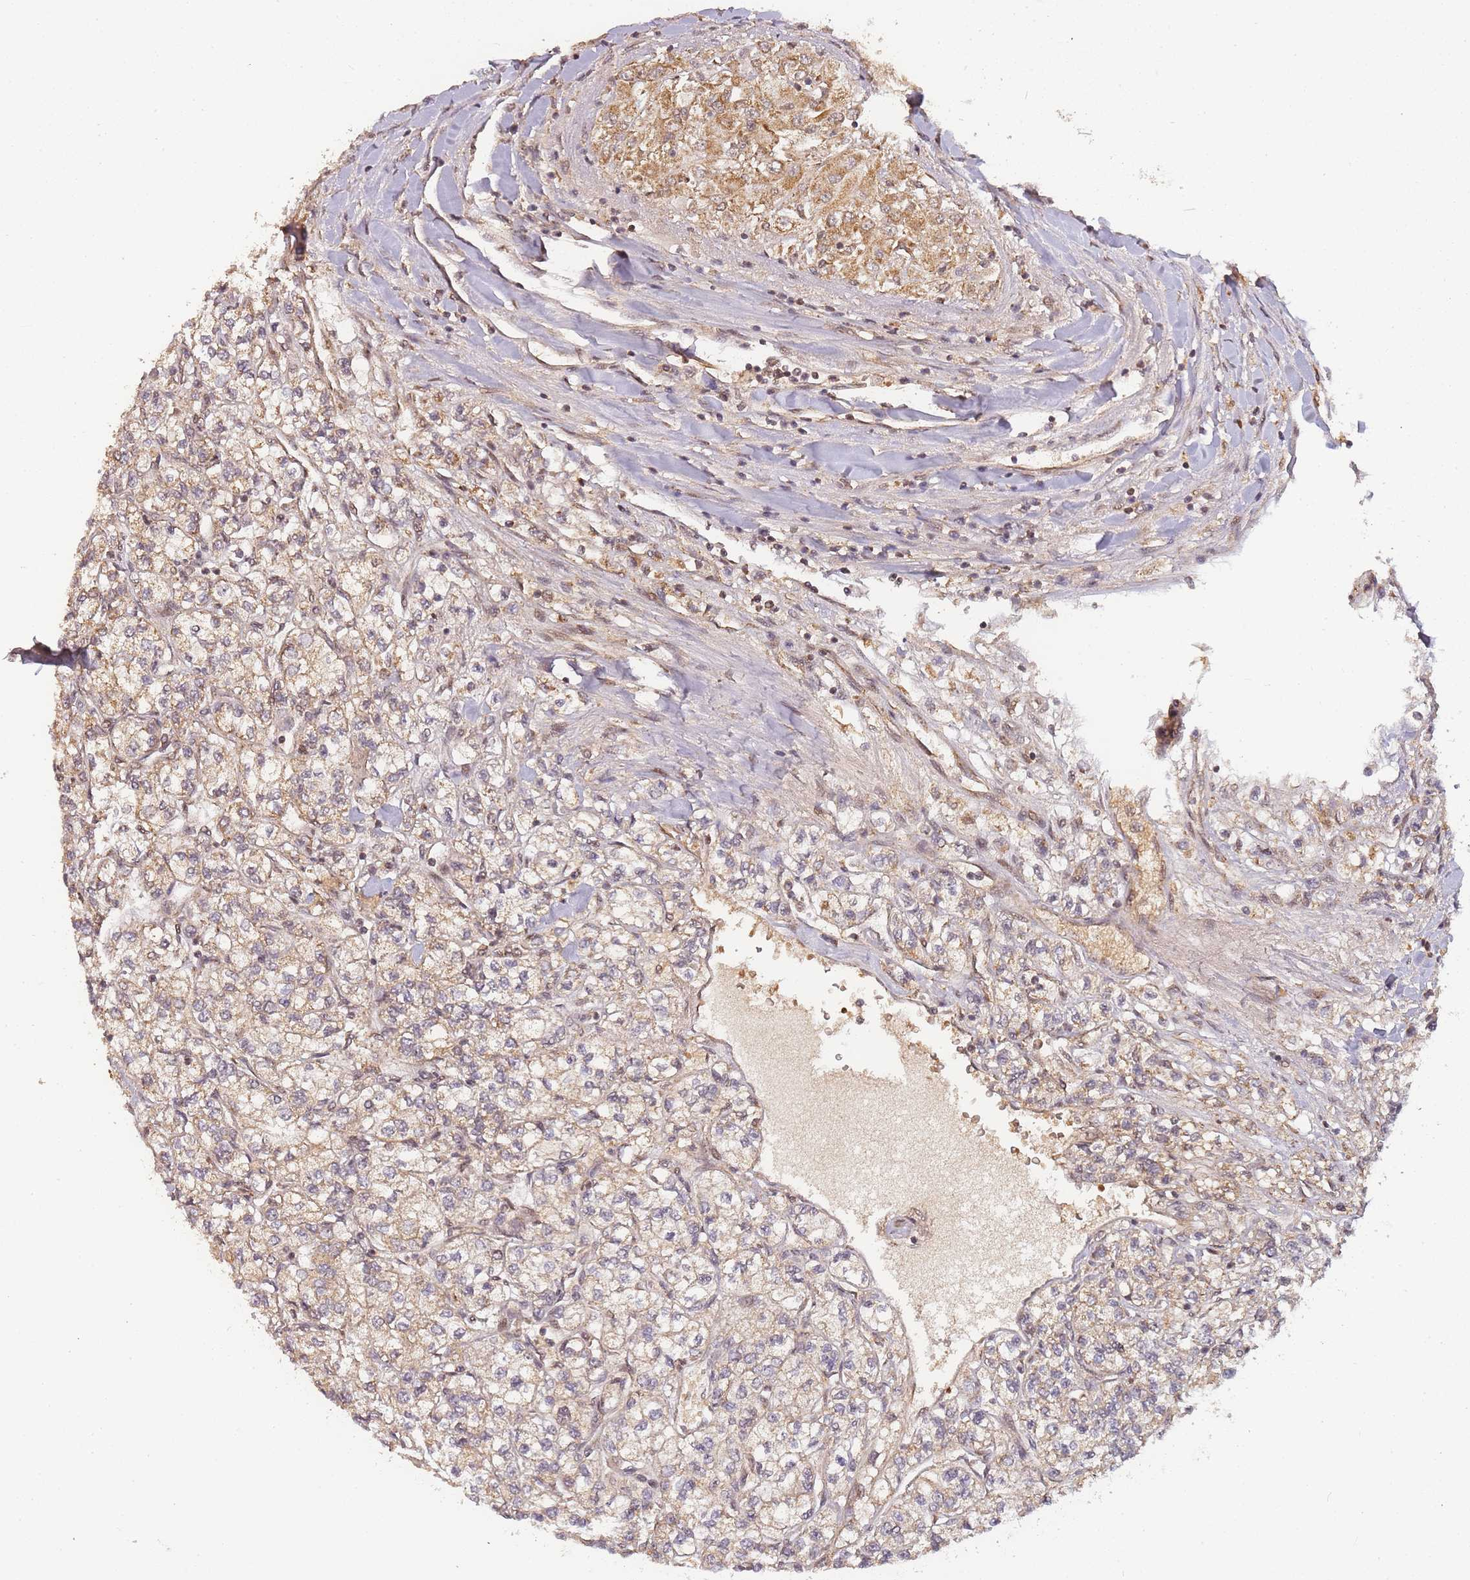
{"staining": {"intensity": "weak", "quantity": ">75%", "location": "cytoplasmic/membranous"}, "tissue": "renal cancer", "cell_type": "Tumor cells", "image_type": "cancer", "snomed": [{"axis": "morphology", "description": "Adenocarcinoma, NOS"}, {"axis": "topography", "description": "Kidney"}], "caption": "Tumor cells show weak cytoplasmic/membranous staining in approximately >75% of cells in renal cancer. (IHC, brightfield microscopy, high magnification).", "gene": "ZNF497", "patient": {"sex": "male", "age": 80}}